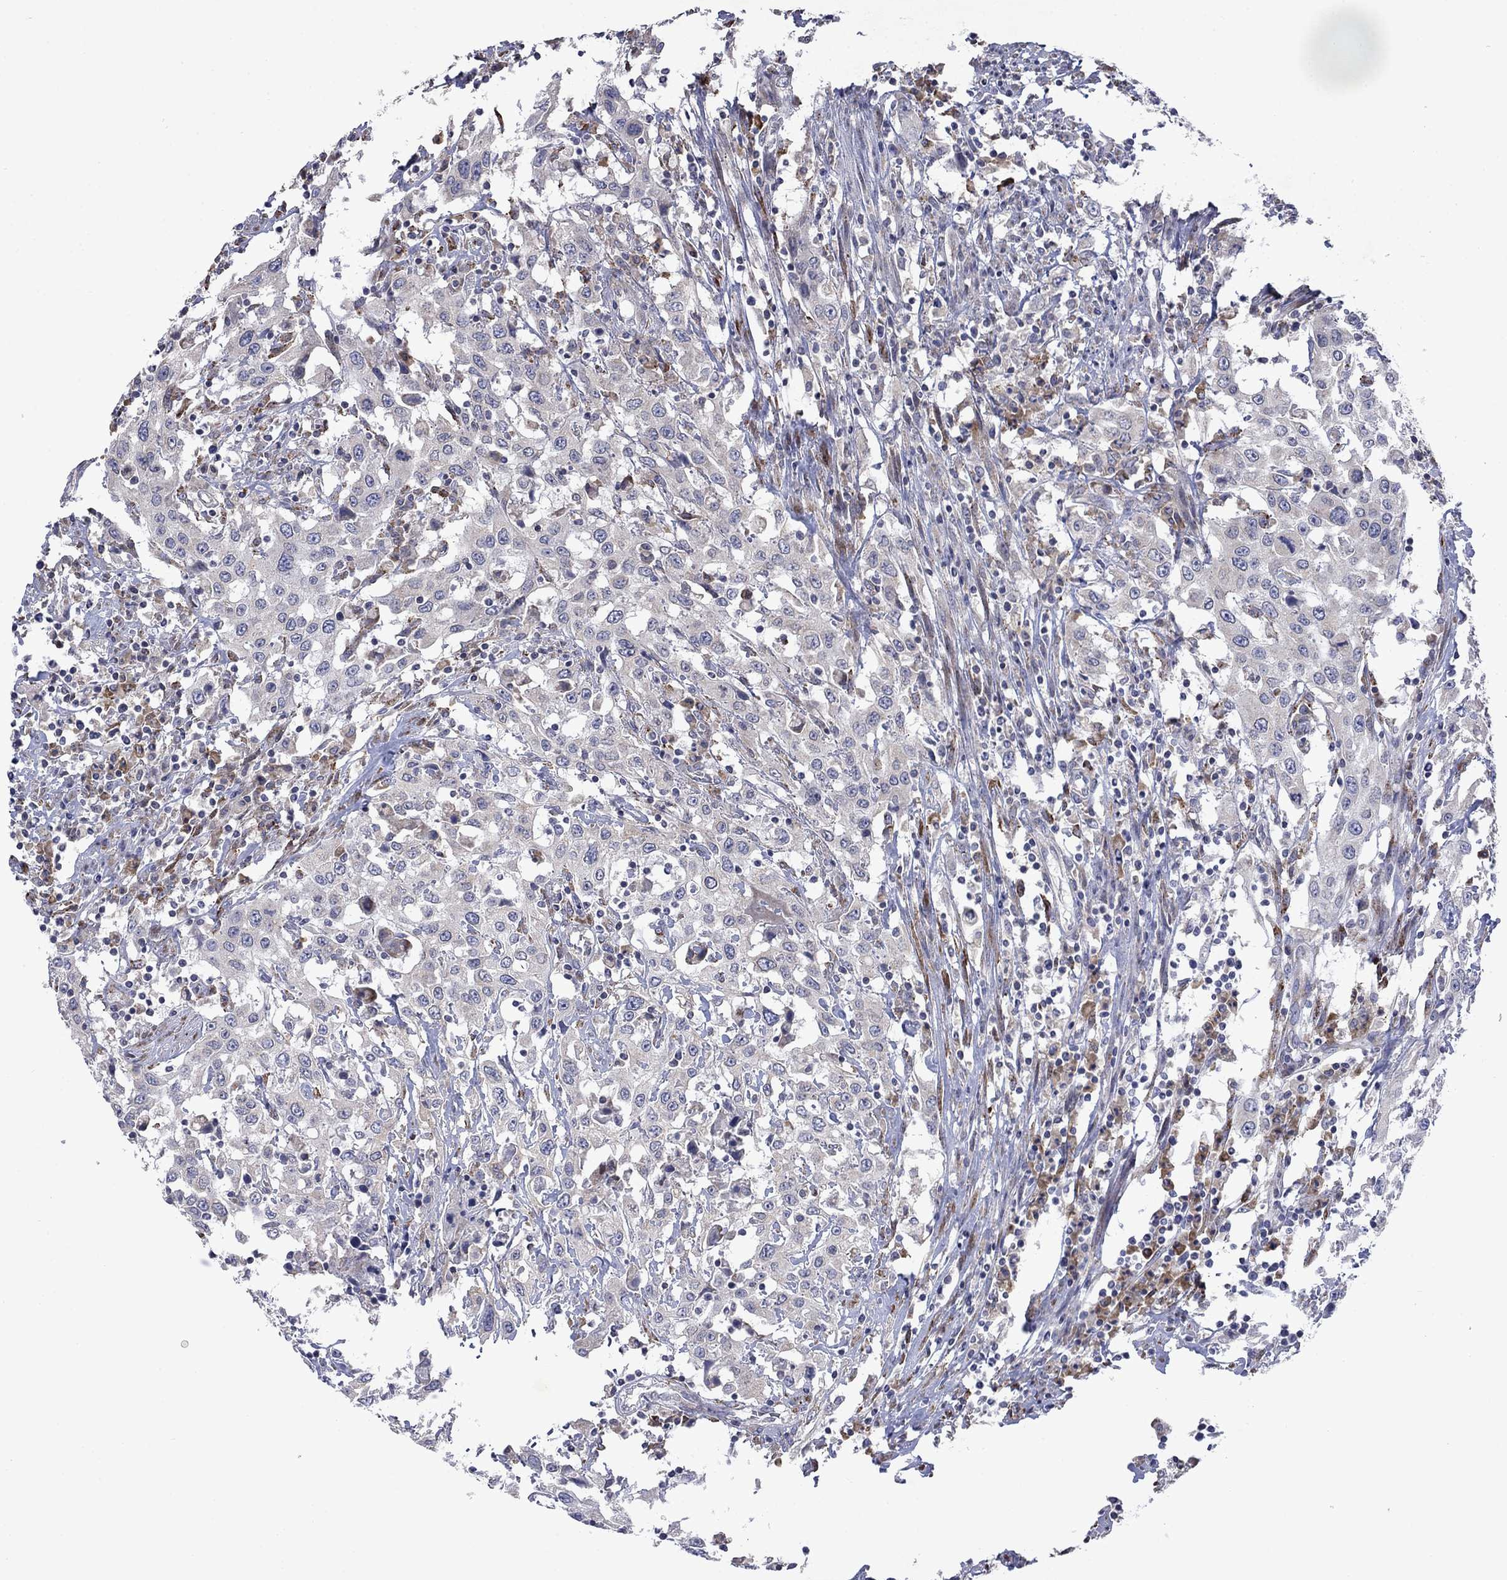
{"staining": {"intensity": "negative", "quantity": "none", "location": "none"}, "tissue": "urothelial cancer", "cell_type": "Tumor cells", "image_type": "cancer", "snomed": [{"axis": "morphology", "description": "Urothelial carcinoma, High grade"}, {"axis": "topography", "description": "Urinary bladder"}], "caption": "A histopathology image of human urothelial cancer is negative for staining in tumor cells. (Stains: DAB immunohistochemistry with hematoxylin counter stain, Microscopy: brightfield microscopy at high magnification).", "gene": "TMEM97", "patient": {"sex": "male", "age": 61}}